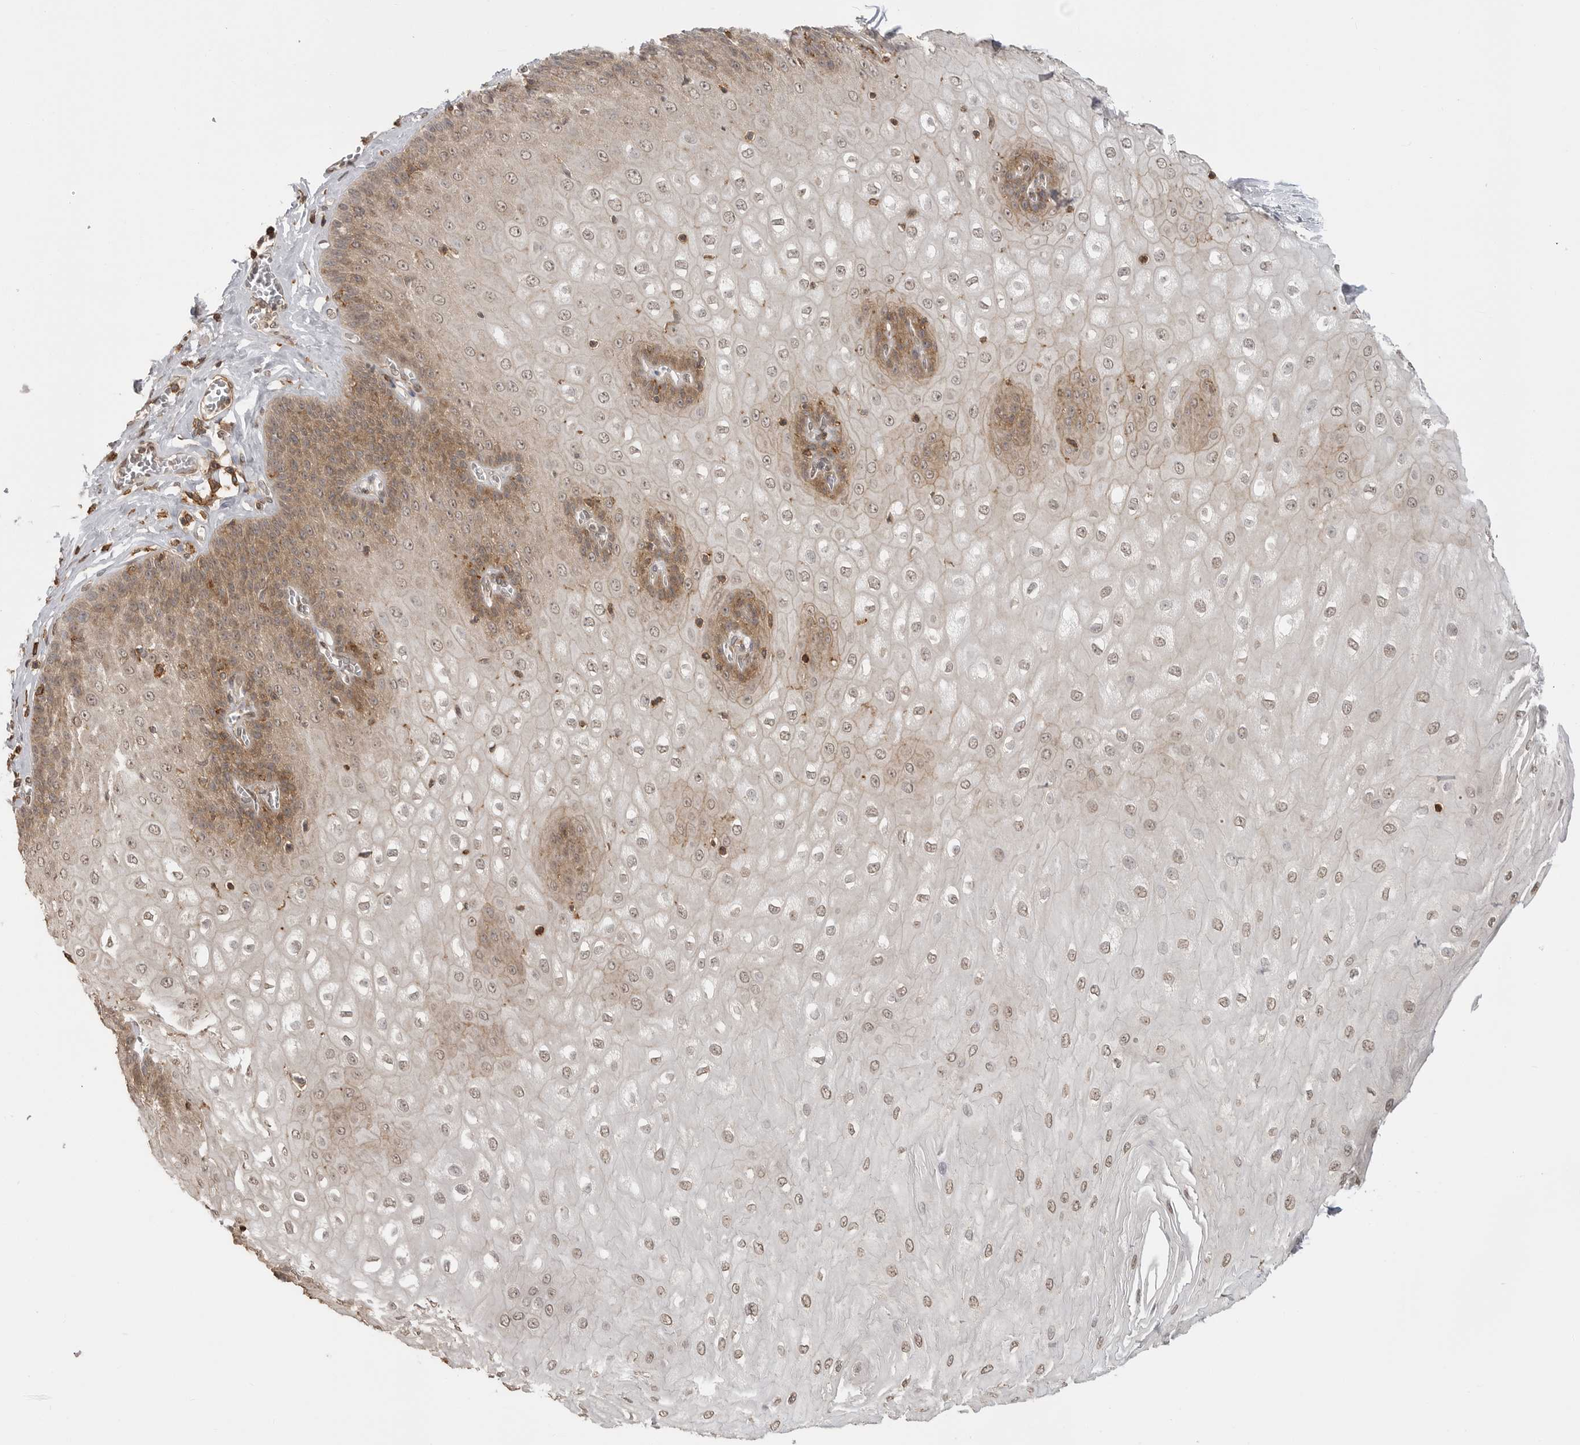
{"staining": {"intensity": "moderate", "quantity": "25%-75%", "location": "cytoplasmic/membranous,nuclear"}, "tissue": "esophagus", "cell_type": "Squamous epithelial cells", "image_type": "normal", "snomed": [{"axis": "morphology", "description": "Normal tissue, NOS"}, {"axis": "topography", "description": "Esophagus"}], "caption": "Esophagus stained with a brown dye displays moderate cytoplasmic/membranous,nuclear positive positivity in approximately 25%-75% of squamous epithelial cells.", "gene": "GPC2", "patient": {"sex": "male", "age": 60}}